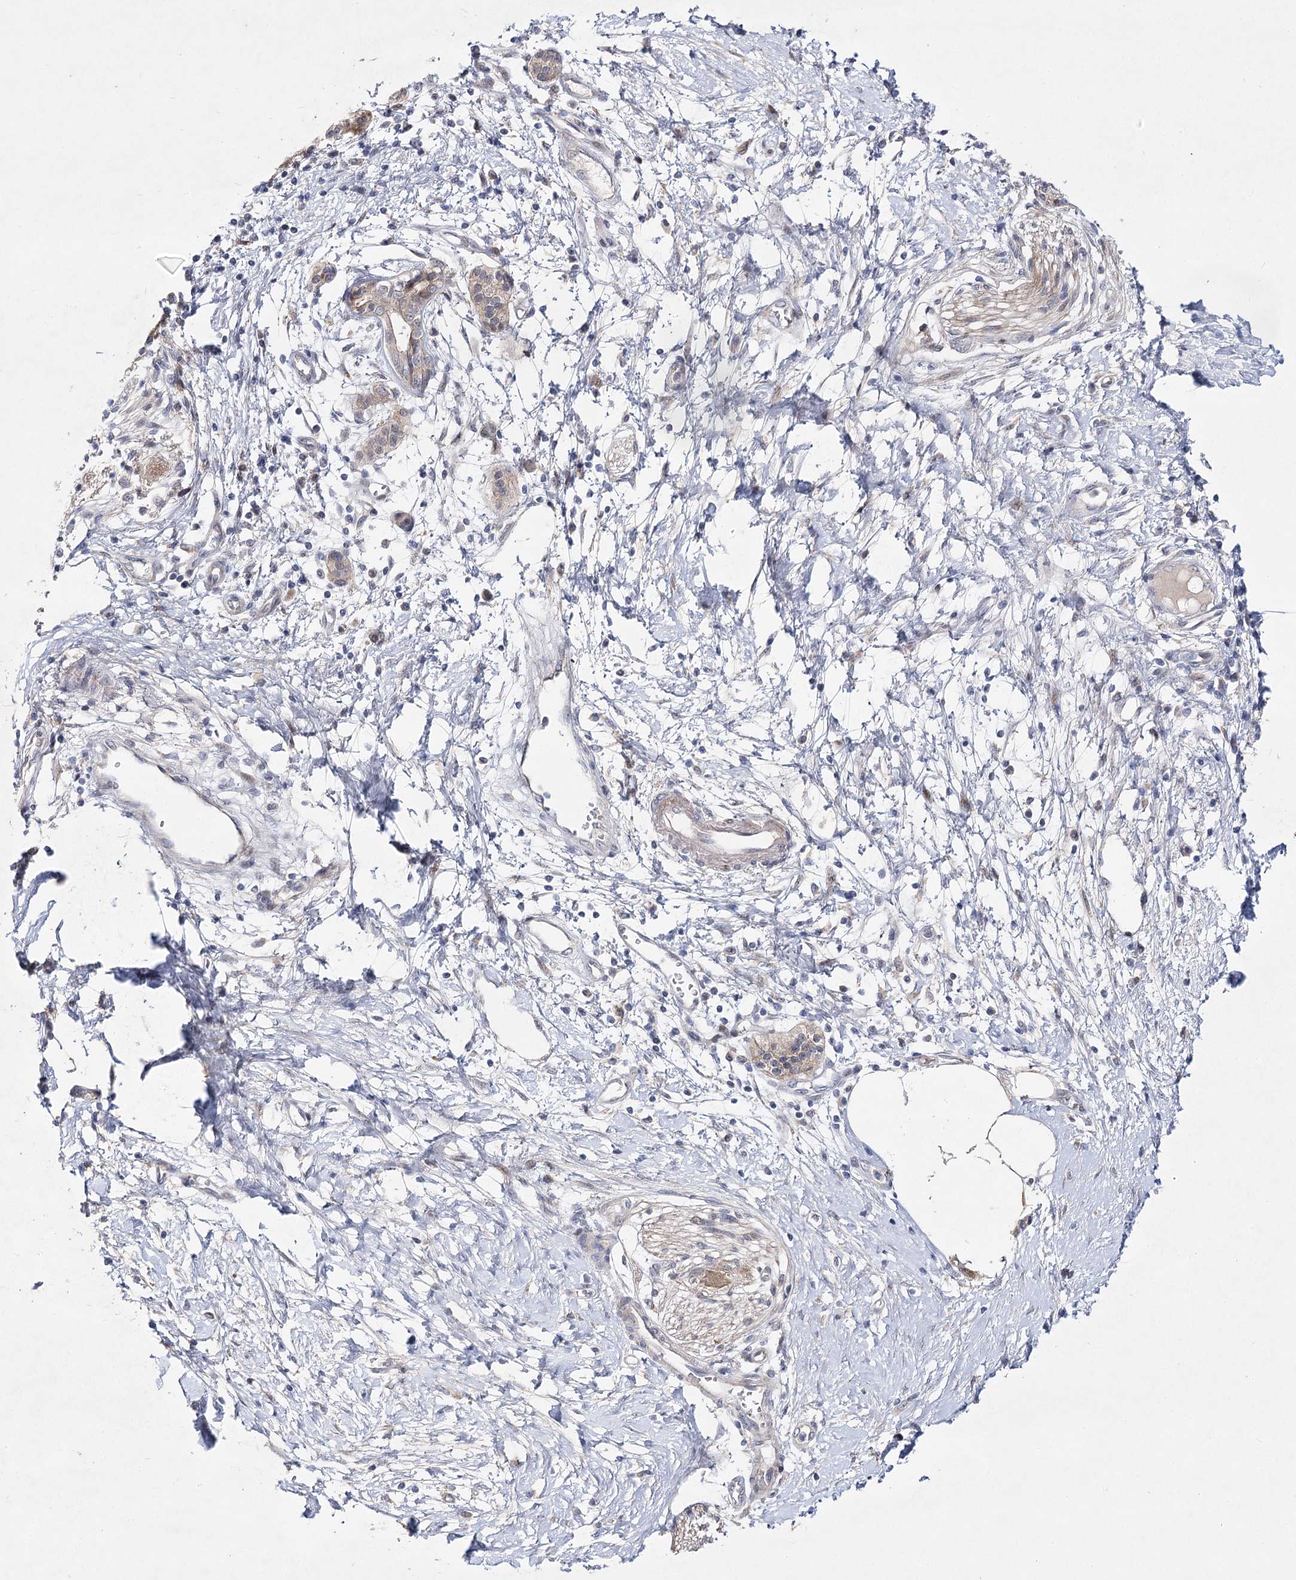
{"staining": {"intensity": "negative", "quantity": "none", "location": "none"}, "tissue": "pancreatic cancer", "cell_type": "Tumor cells", "image_type": "cancer", "snomed": [{"axis": "morphology", "description": "Adenocarcinoma, NOS"}, {"axis": "topography", "description": "Pancreas"}], "caption": "A histopathology image of human pancreatic adenocarcinoma is negative for staining in tumor cells.", "gene": "ARHGAP32", "patient": {"sex": "male", "age": 50}}